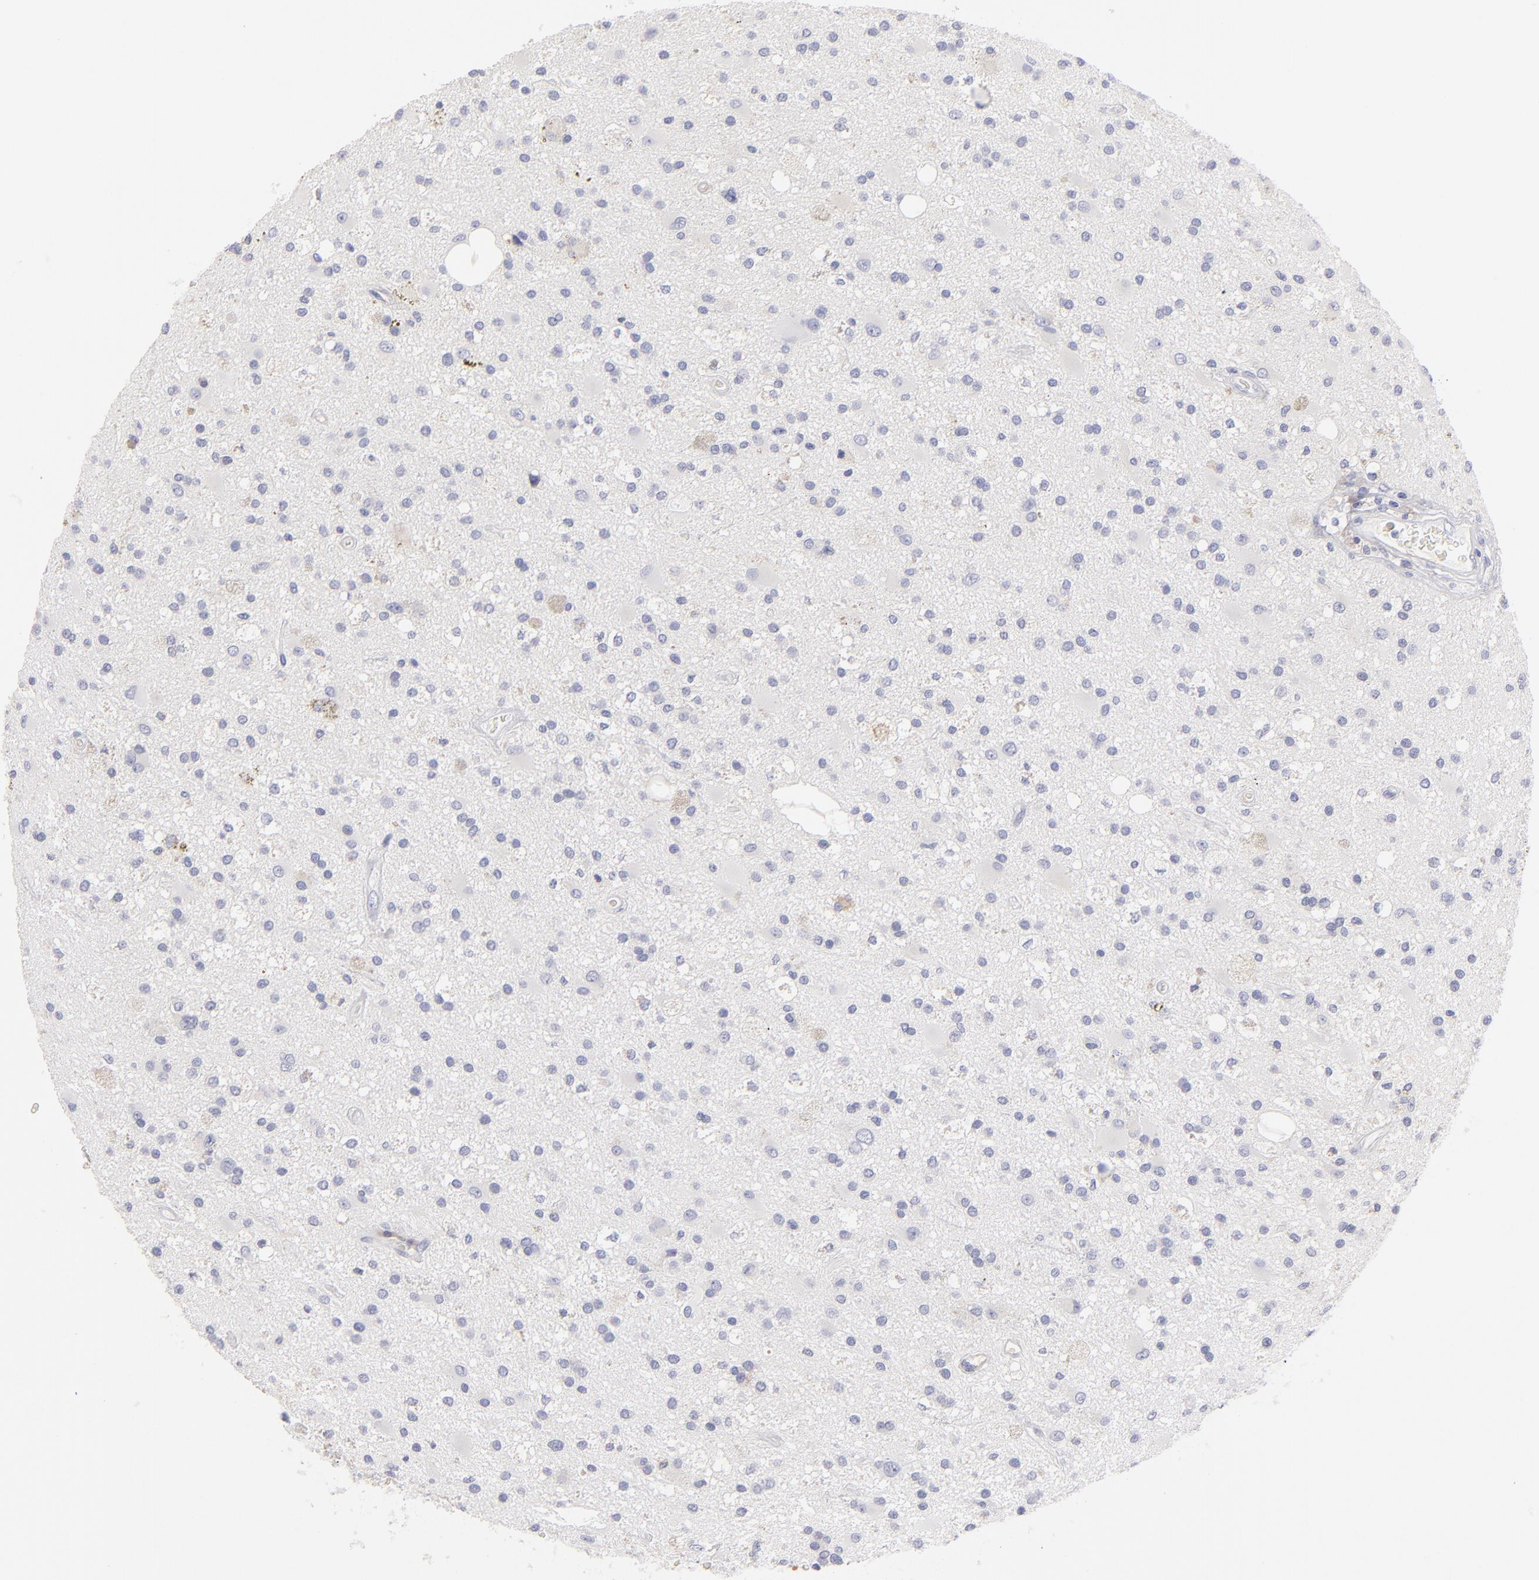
{"staining": {"intensity": "negative", "quantity": "none", "location": "none"}, "tissue": "glioma", "cell_type": "Tumor cells", "image_type": "cancer", "snomed": [{"axis": "morphology", "description": "Glioma, malignant, Low grade"}, {"axis": "topography", "description": "Brain"}], "caption": "DAB (3,3'-diaminobenzidine) immunohistochemical staining of glioma displays no significant expression in tumor cells.", "gene": "PLVAP", "patient": {"sex": "male", "age": 58}}